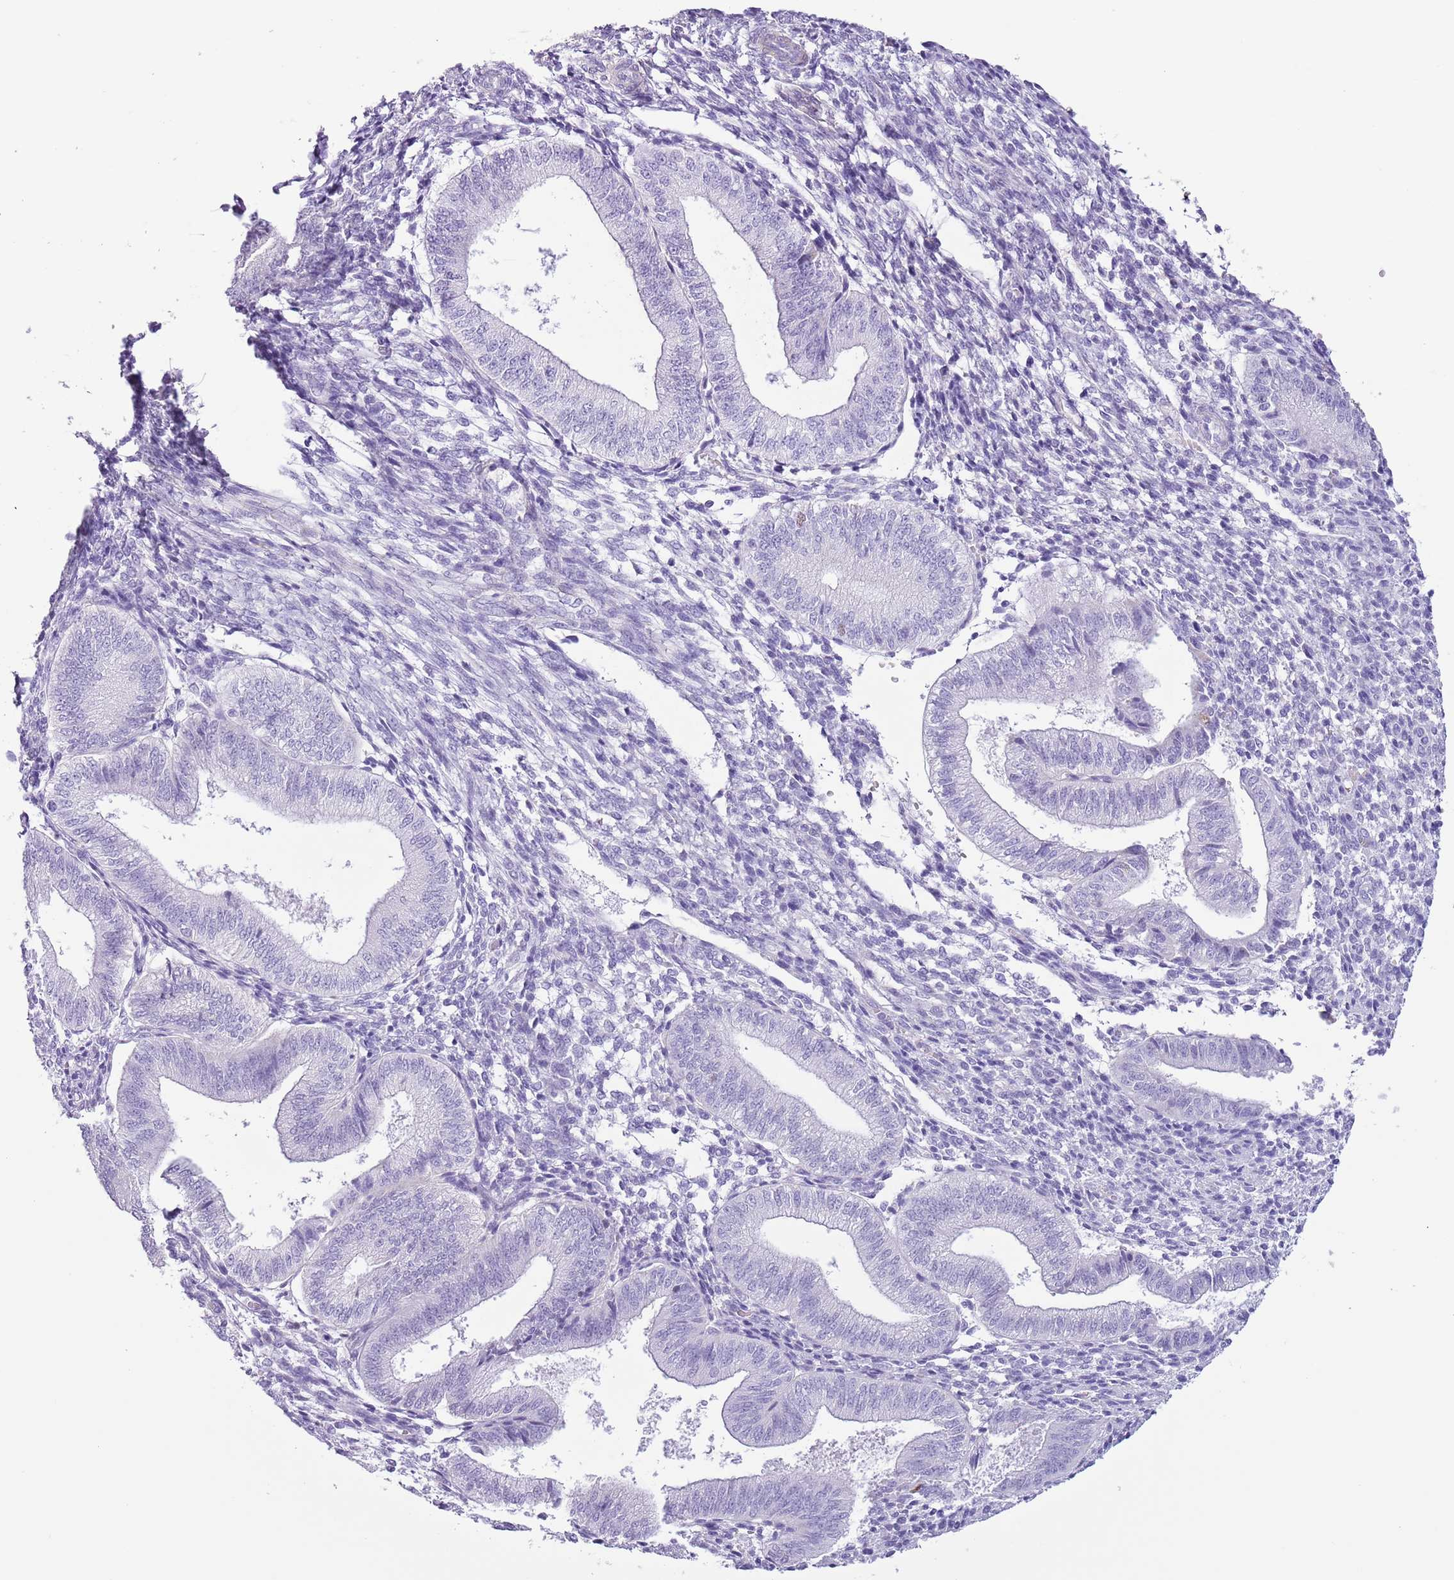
{"staining": {"intensity": "negative", "quantity": "none", "location": "none"}, "tissue": "endometrium", "cell_type": "Cells in endometrial stroma", "image_type": "normal", "snomed": [{"axis": "morphology", "description": "Normal tissue, NOS"}, {"axis": "topography", "description": "Endometrium"}], "caption": "Immunohistochemistry photomicrograph of normal human endometrium stained for a protein (brown), which shows no staining in cells in endometrial stroma.", "gene": "SLC7A14", "patient": {"sex": "female", "age": 34}}